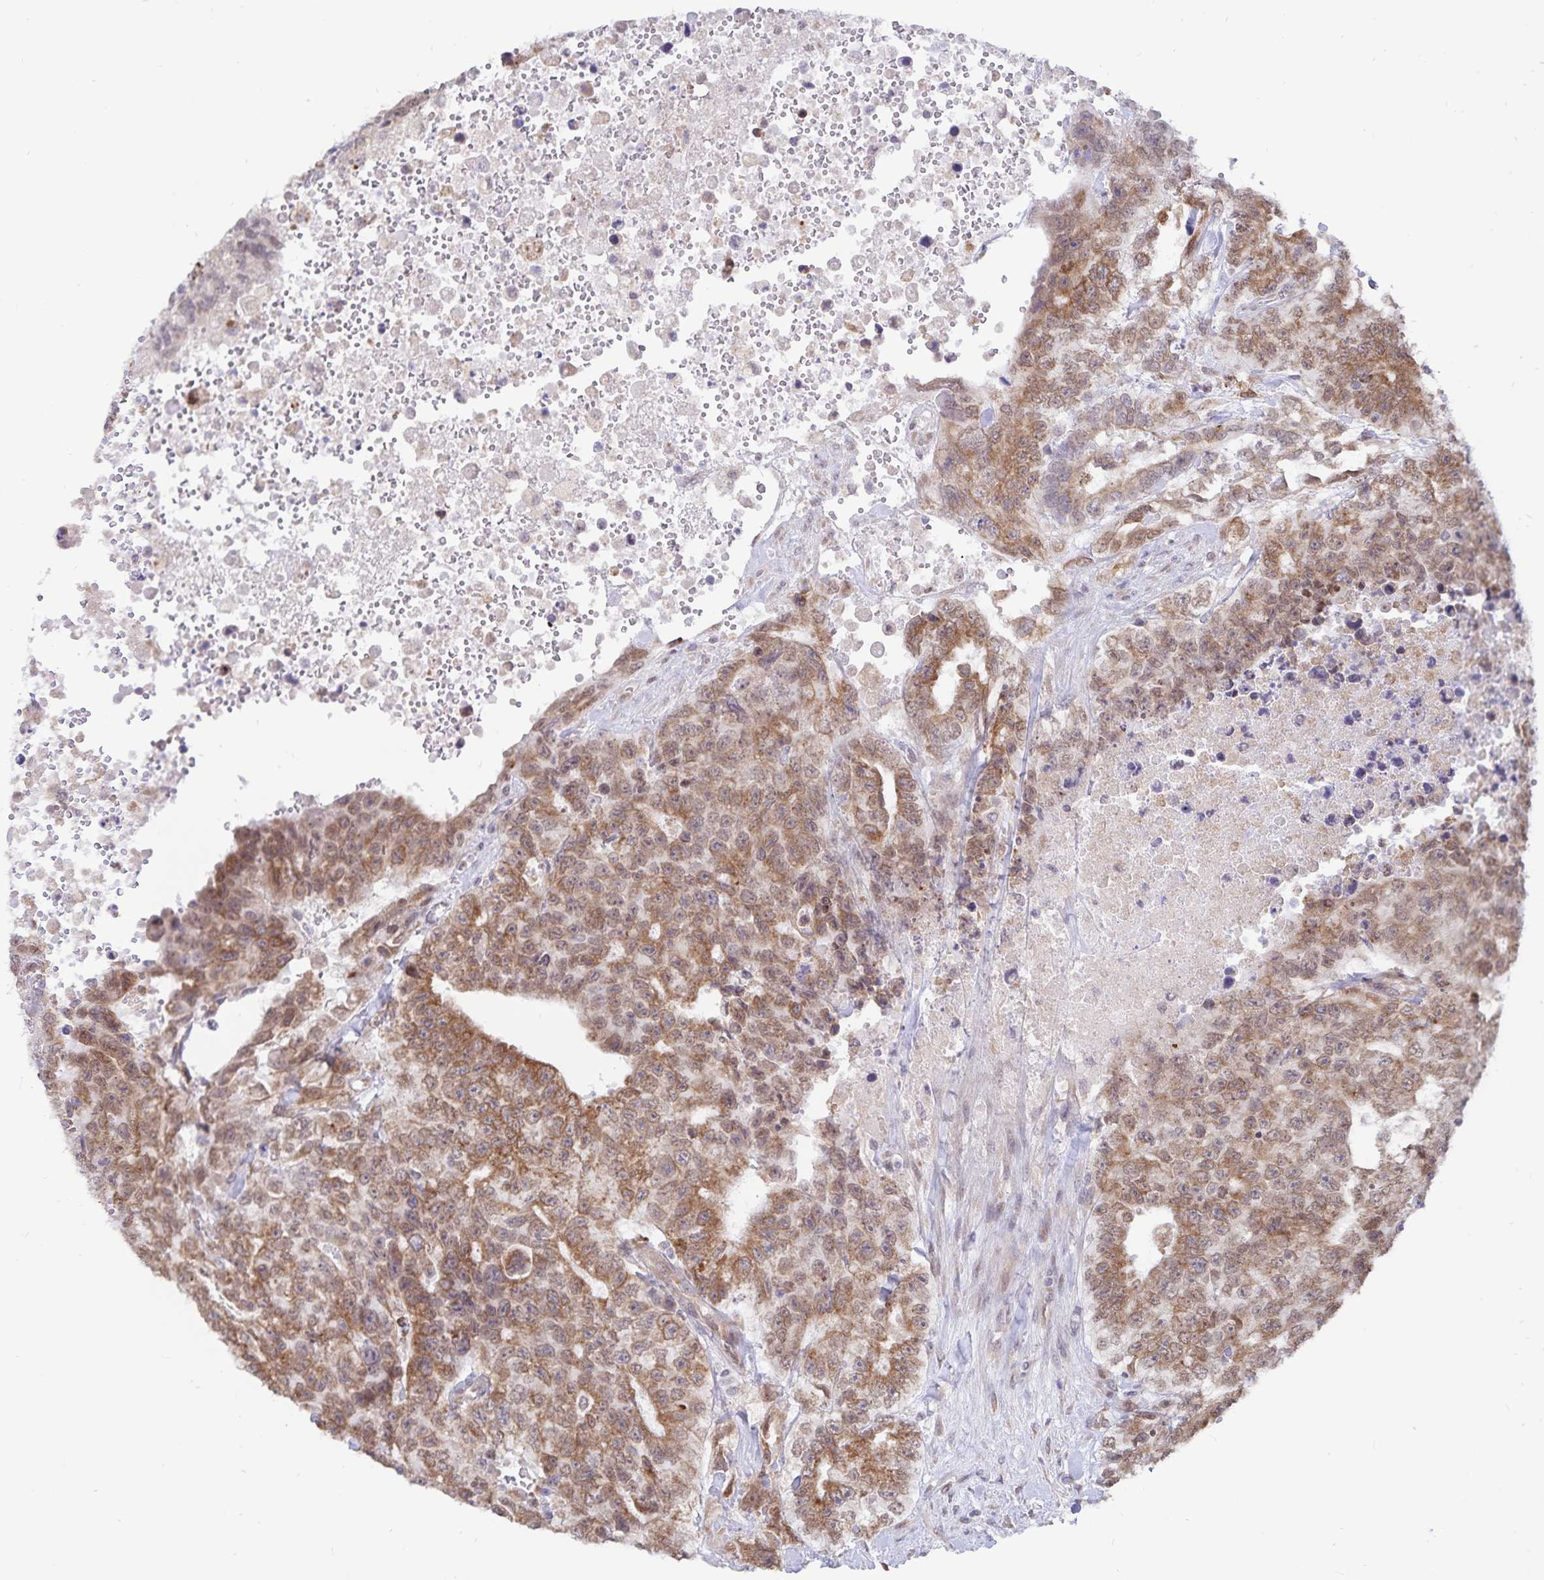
{"staining": {"intensity": "moderate", "quantity": ">75%", "location": "cytoplasmic/membranous"}, "tissue": "testis cancer", "cell_type": "Tumor cells", "image_type": "cancer", "snomed": [{"axis": "morphology", "description": "Carcinoma, Embryonal, NOS"}, {"axis": "topography", "description": "Testis"}], "caption": "This is a histology image of immunohistochemistry staining of testis cancer, which shows moderate expression in the cytoplasmic/membranous of tumor cells.", "gene": "ATP2A2", "patient": {"sex": "male", "age": 24}}